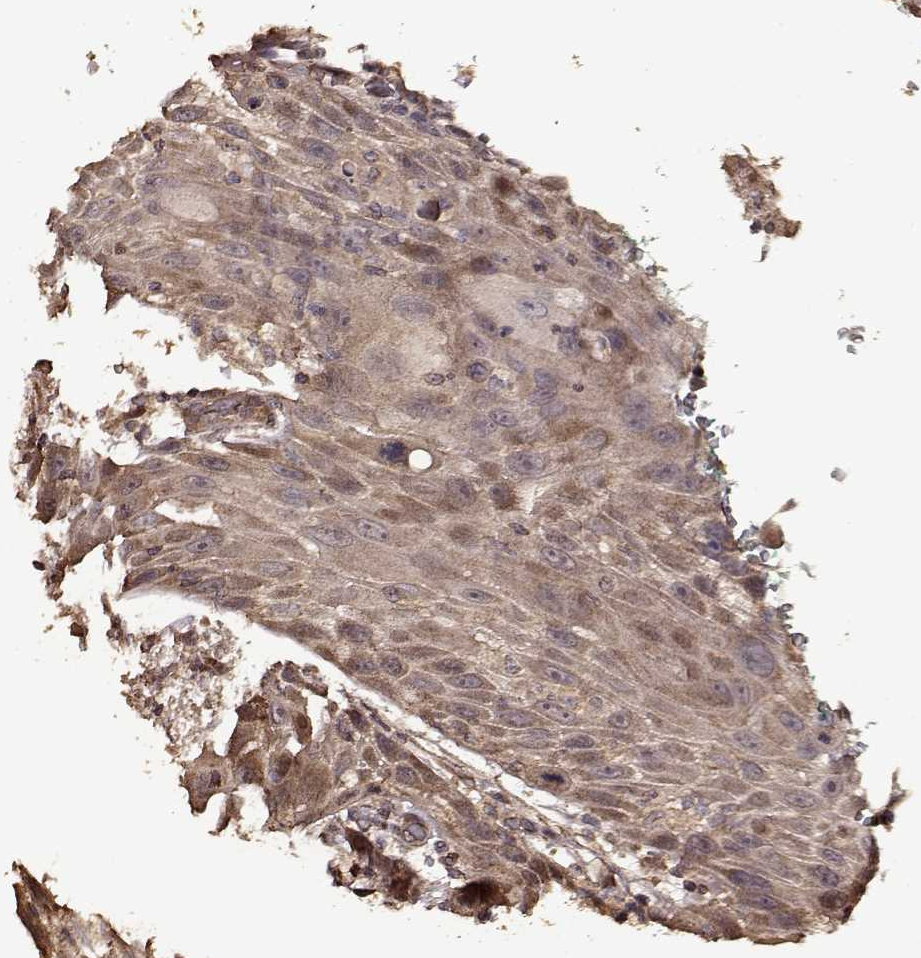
{"staining": {"intensity": "weak", "quantity": ">75%", "location": "cytoplasmic/membranous"}, "tissue": "head and neck cancer", "cell_type": "Tumor cells", "image_type": "cancer", "snomed": [{"axis": "morphology", "description": "Squamous cell carcinoma, NOS"}, {"axis": "topography", "description": "Head-Neck"}], "caption": "Protein expression analysis of head and neck squamous cell carcinoma exhibits weak cytoplasmic/membranous staining in about >75% of tumor cells.", "gene": "FBXW11", "patient": {"sex": "male", "age": 69}}